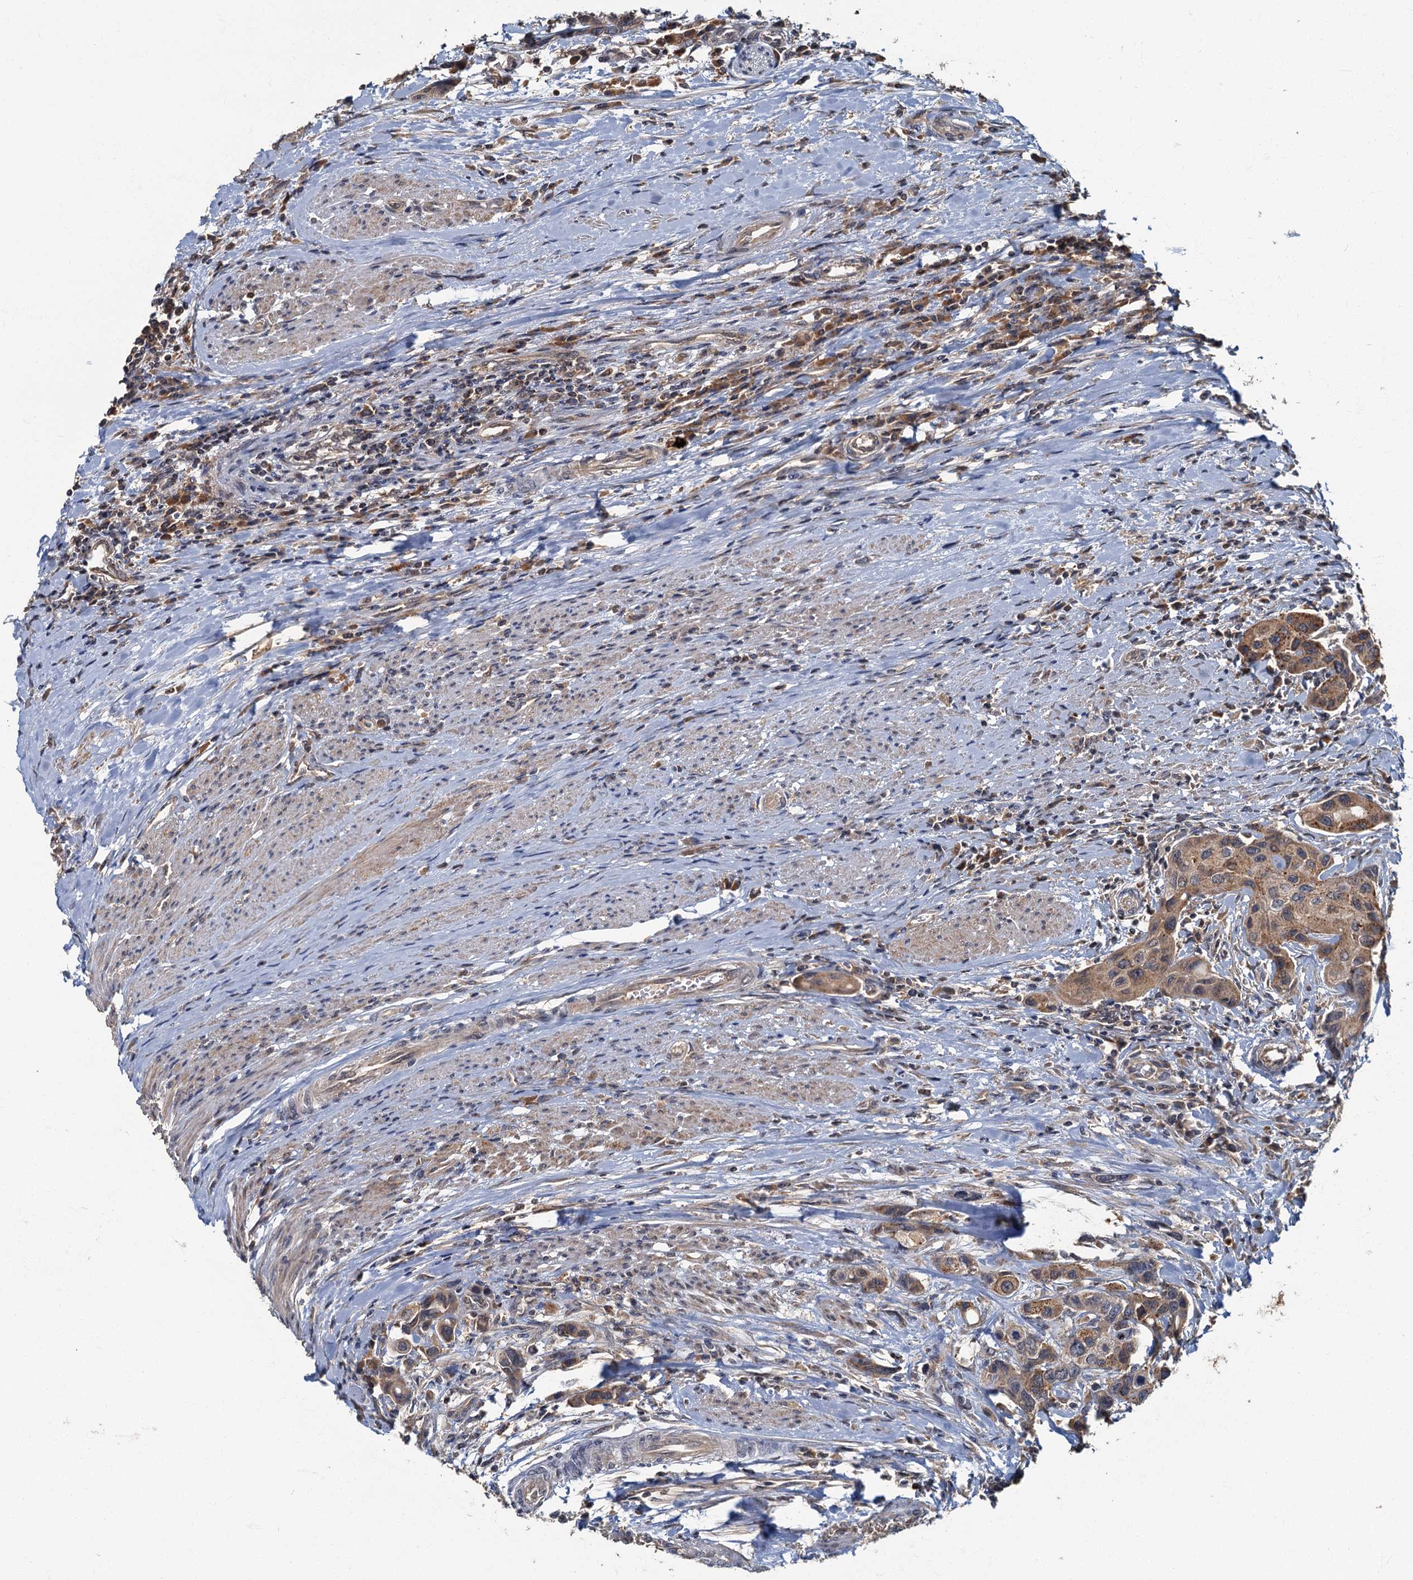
{"staining": {"intensity": "moderate", "quantity": ">75%", "location": "cytoplasmic/membranous"}, "tissue": "urothelial cancer", "cell_type": "Tumor cells", "image_type": "cancer", "snomed": [{"axis": "morphology", "description": "Normal tissue, NOS"}, {"axis": "morphology", "description": "Urothelial carcinoma, High grade"}, {"axis": "topography", "description": "Vascular tissue"}, {"axis": "topography", "description": "Urinary bladder"}], "caption": "Tumor cells reveal medium levels of moderate cytoplasmic/membranous positivity in approximately >75% of cells in urothelial cancer.", "gene": "WDCP", "patient": {"sex": "female", "age": 56}}